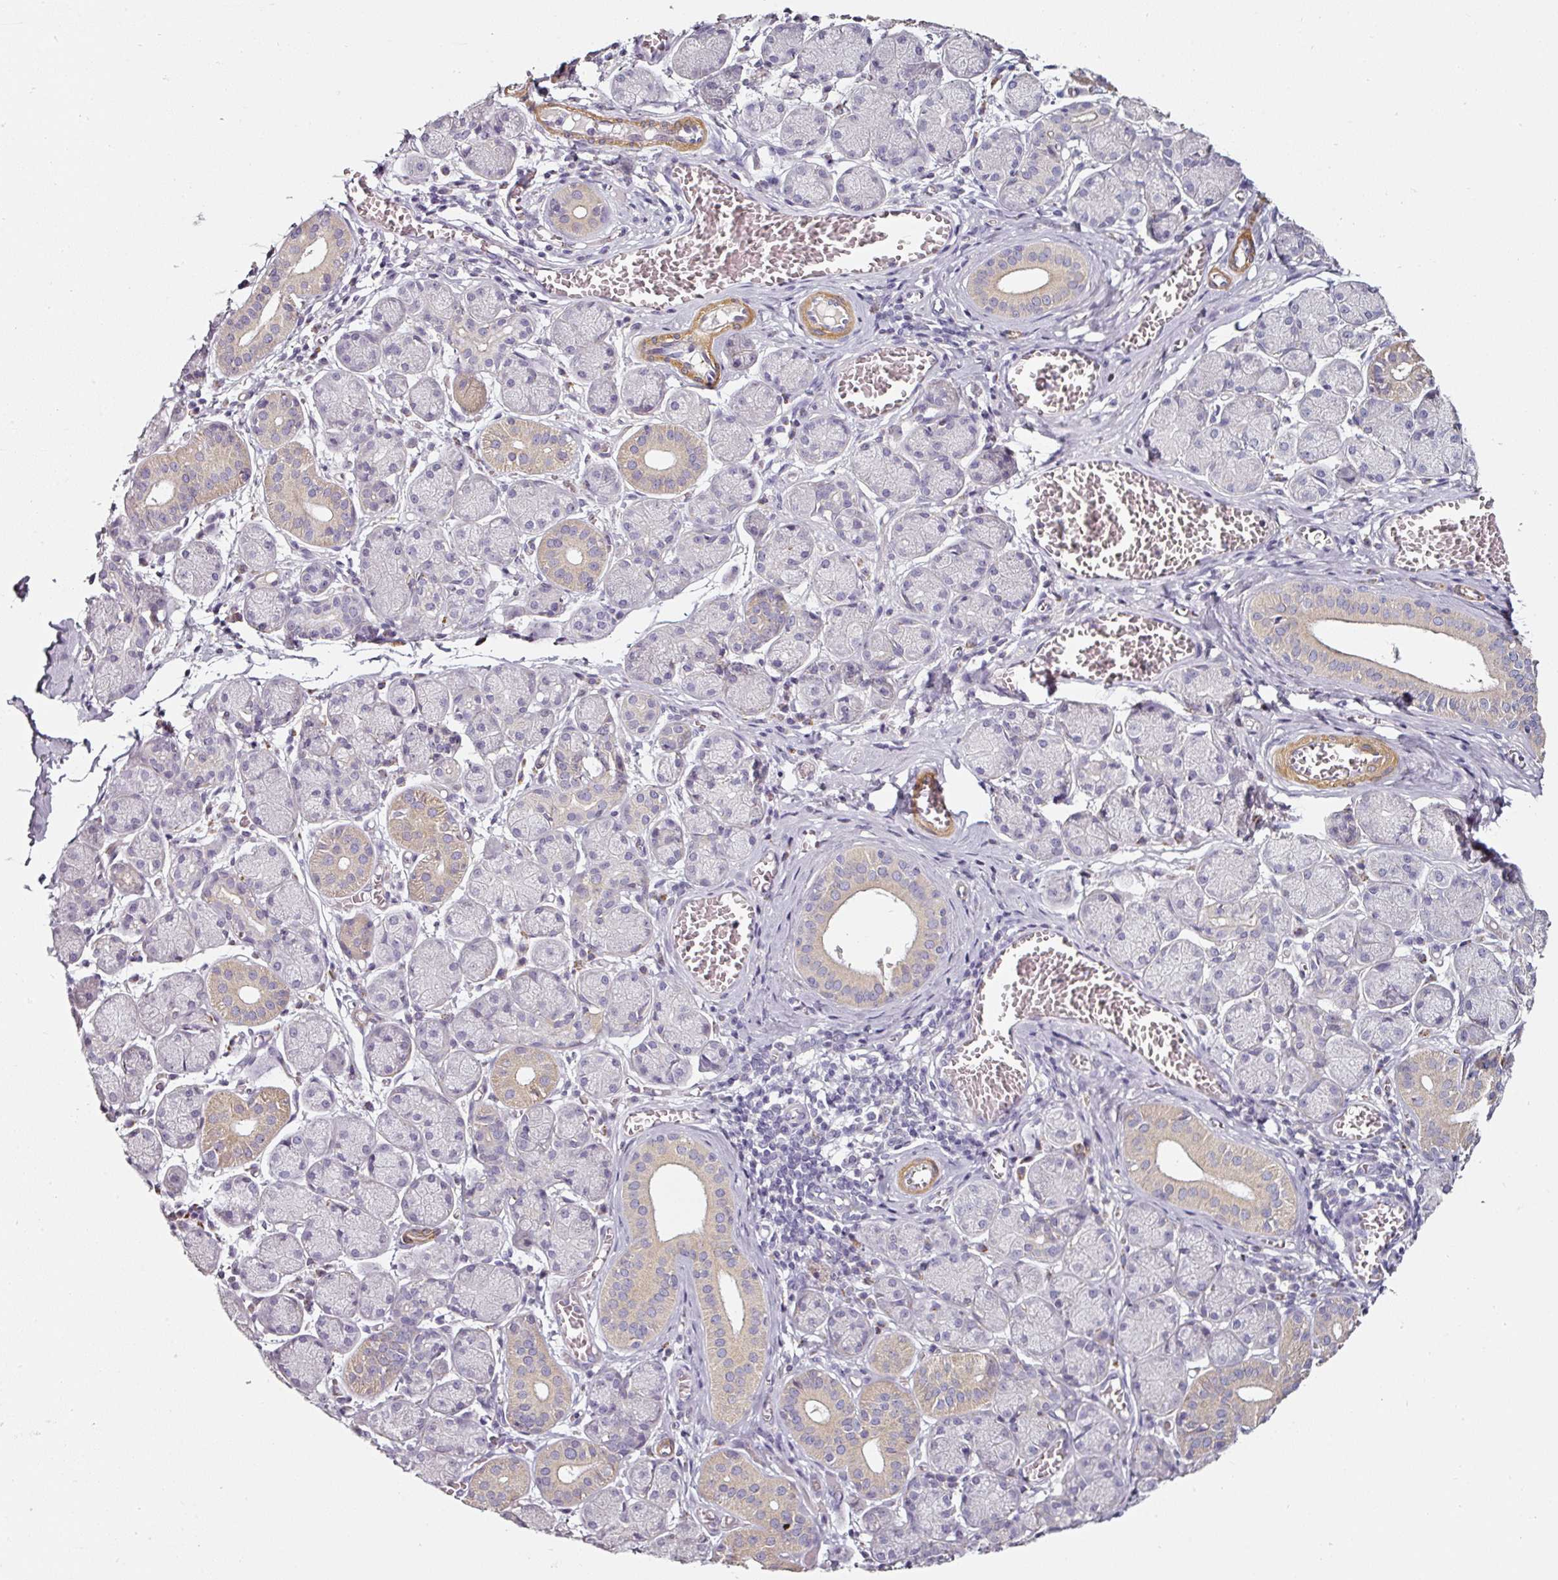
{"staining": {"intensity": "weak", "quantity": "<25%", "location": "cytoplasmic/membranous"}, "tissue": "salivary gland", "cell_type": "Glandular cells", "image_type": "normal", "snomed": [{"axis": "morphology", "description": "Normal tissue, NOS"}, {"axis": "topography", "description": "Salivary gland"}], "caption": "A micrograph of human salivary gland is negative for staining in glandular cells. Nuclei are stained in blue.", "gene": "CAP2", "patient": {"sex": "female", "age": 24}}